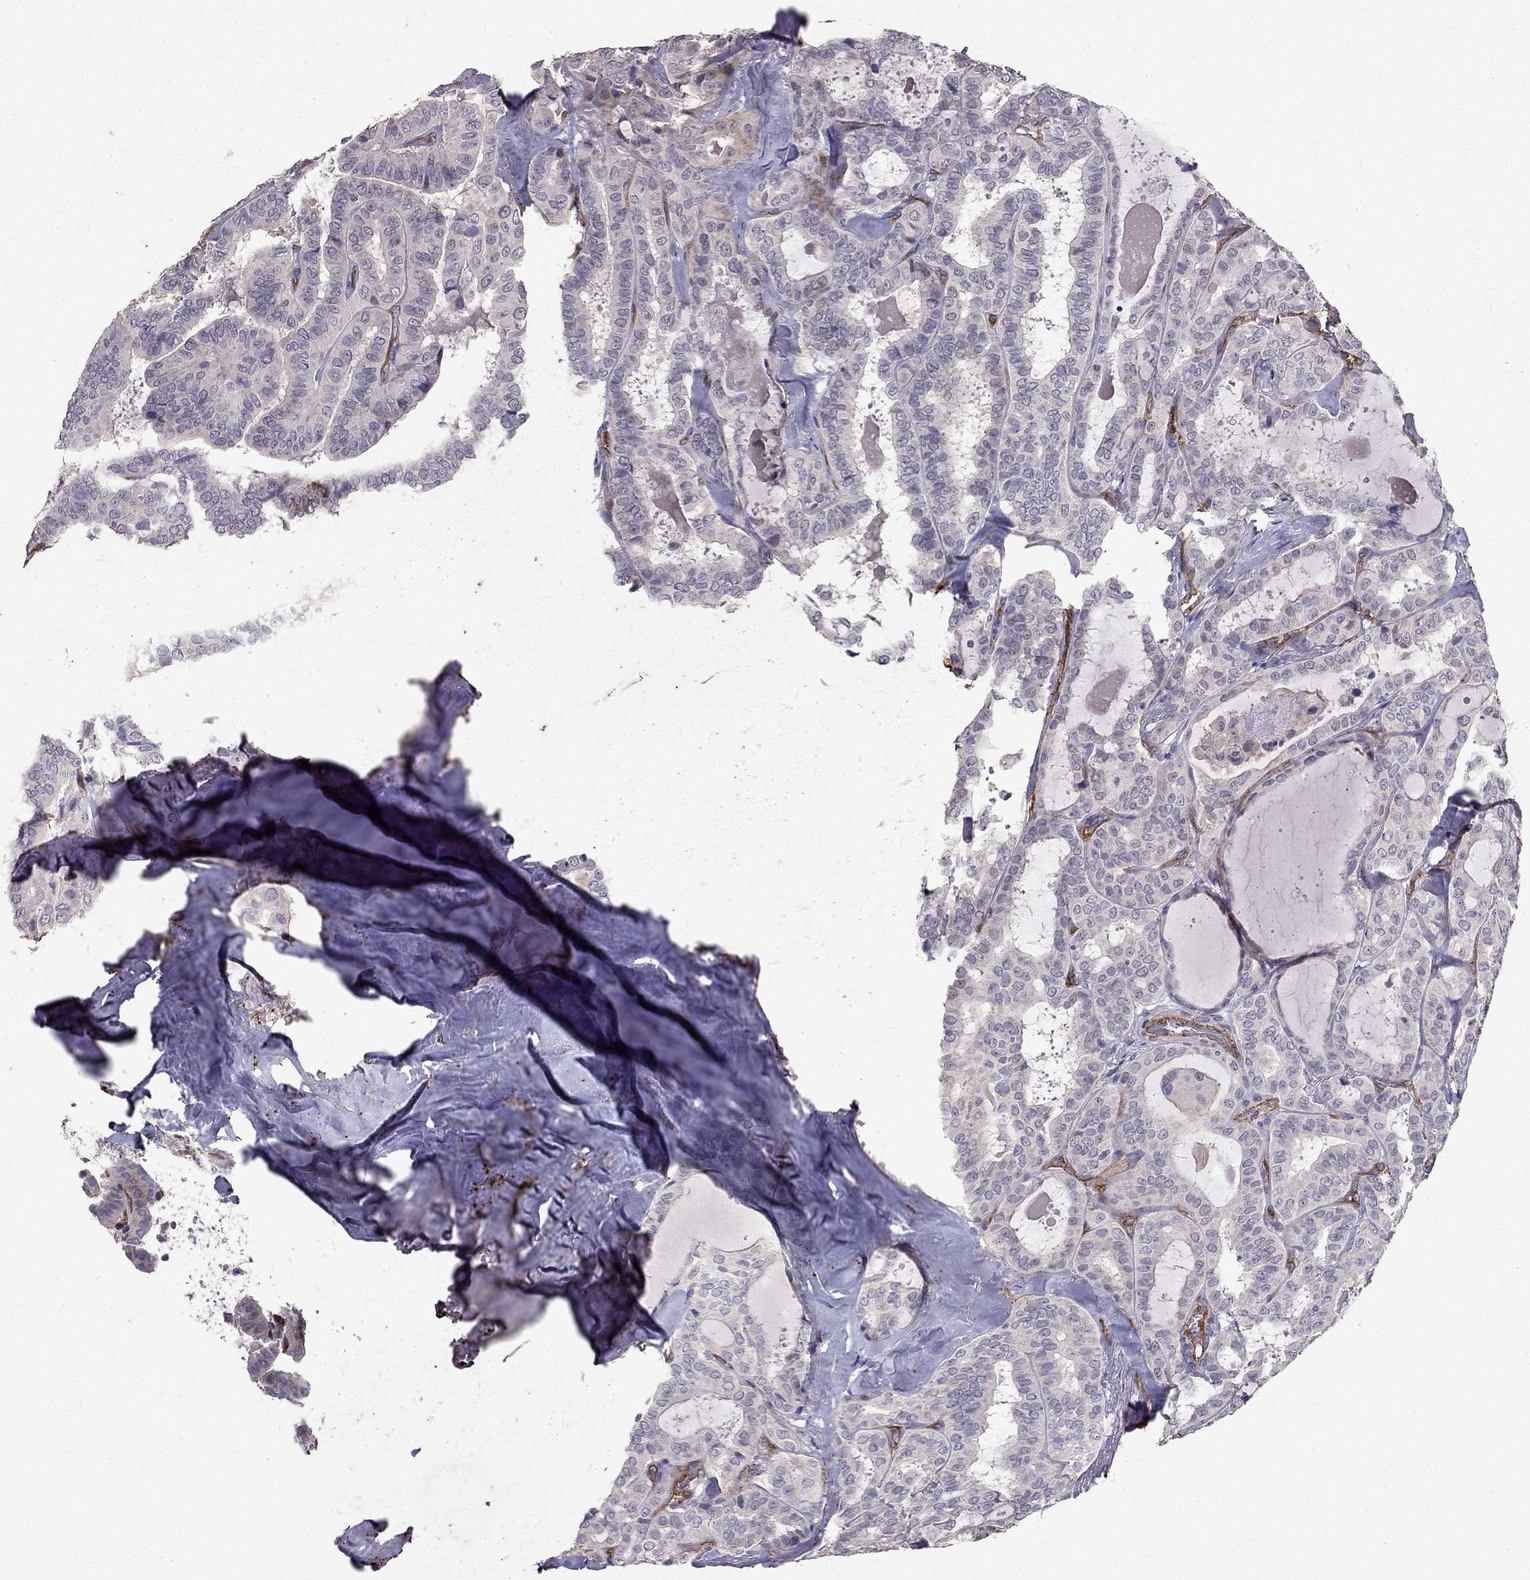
{"staining": {"intensity": "weak", "quantity": "<25%", "location": "cytoplasmic/membranous"}, "tissue": "thyroid cancer", "cell_type": "Tumor cells", "image_type": "cancer", "snomed": [{"axis": "morphology", "description": "Papillary adenocarcinoma, NOS"}, {"axis": "topography", "description": "Thyroid gland"}], "caption": "The photomicrograph reveals no significant expression in tumor cells of papillary adenocarcinoma (thyroid).", "gene": "RASIP1", "patient": {"sex": "female", "age": 39}}